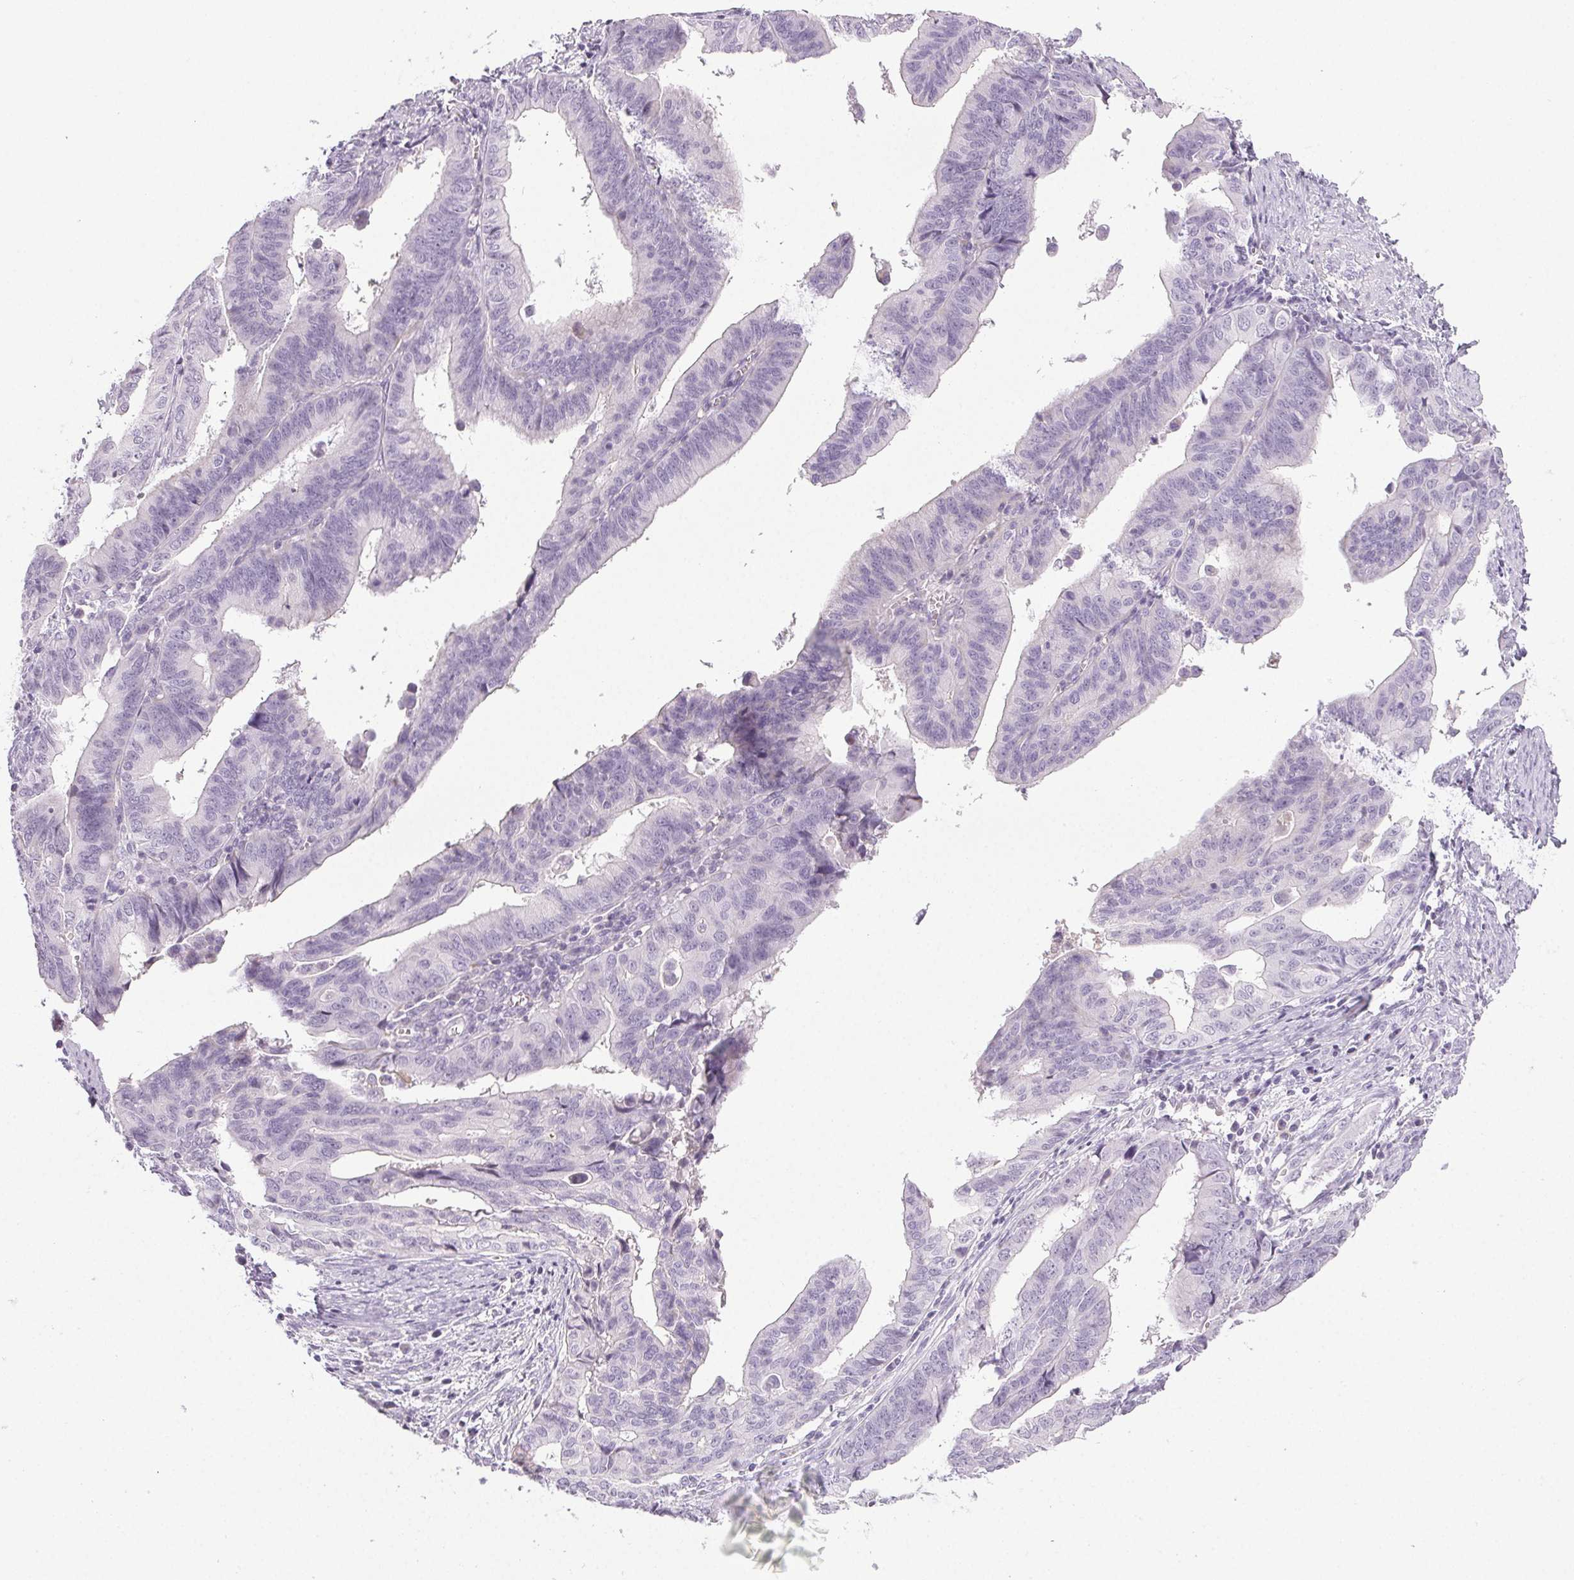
{"staining": {"intensity": "negative", "quantity": "none", "location": "none"}, "tissue": "endometrial cancer", "cell_type": "Tumor cells", "image_type": "cancer", "snomed": [{"axis": "morphology", "description": "Adenocarcinoma, NOS"}, {"axis": "topography", "description": "Endometrium"}], "caption": "Endometrial adenocarcinoma stained for a protein using immunohistochemistry (IHC) exhibits no expression tumor cells.", "gene": "COL7A1", "patient": {"sex": "female", "age": 65}}